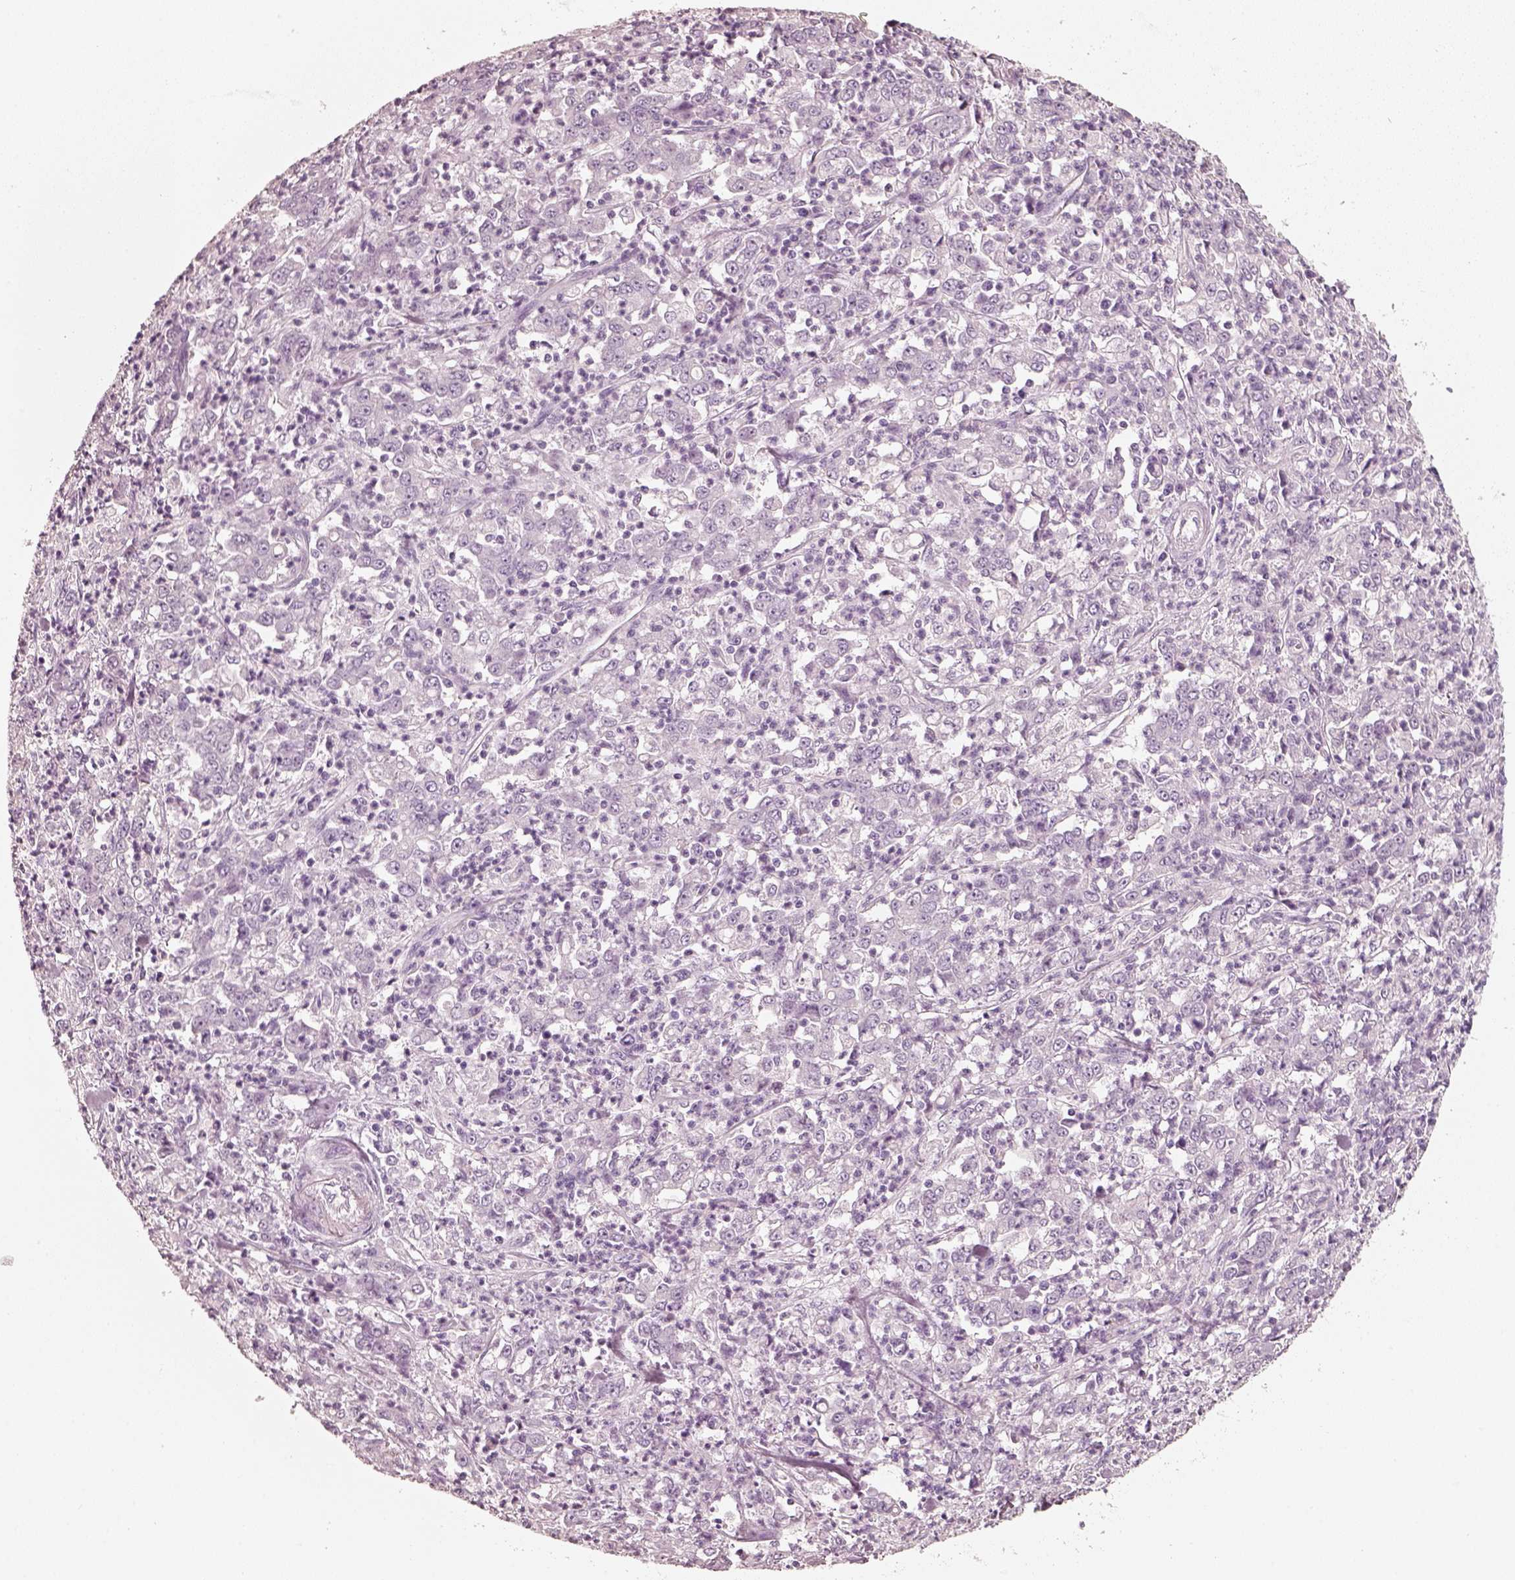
{"staining": {"intensity": "negative", "quantity": "none", "location": "none"}, "tissue": "stomach cancer", "cell_type": "Tumor cells", "image_type": "cancer", "snomed": [{"axis": "morphology", "description": "Adenocarcinoma, NOS"}, {"axis": "topography", "description": "Stomach, lower"}], "caption": "This is an immunohistochemistry (IHC) histopathology image of stomach adenocarcinoma. There is no expression in tumor cells.", "gene": "R3HDML", "patient": {"sex": "female", "age": 71}}